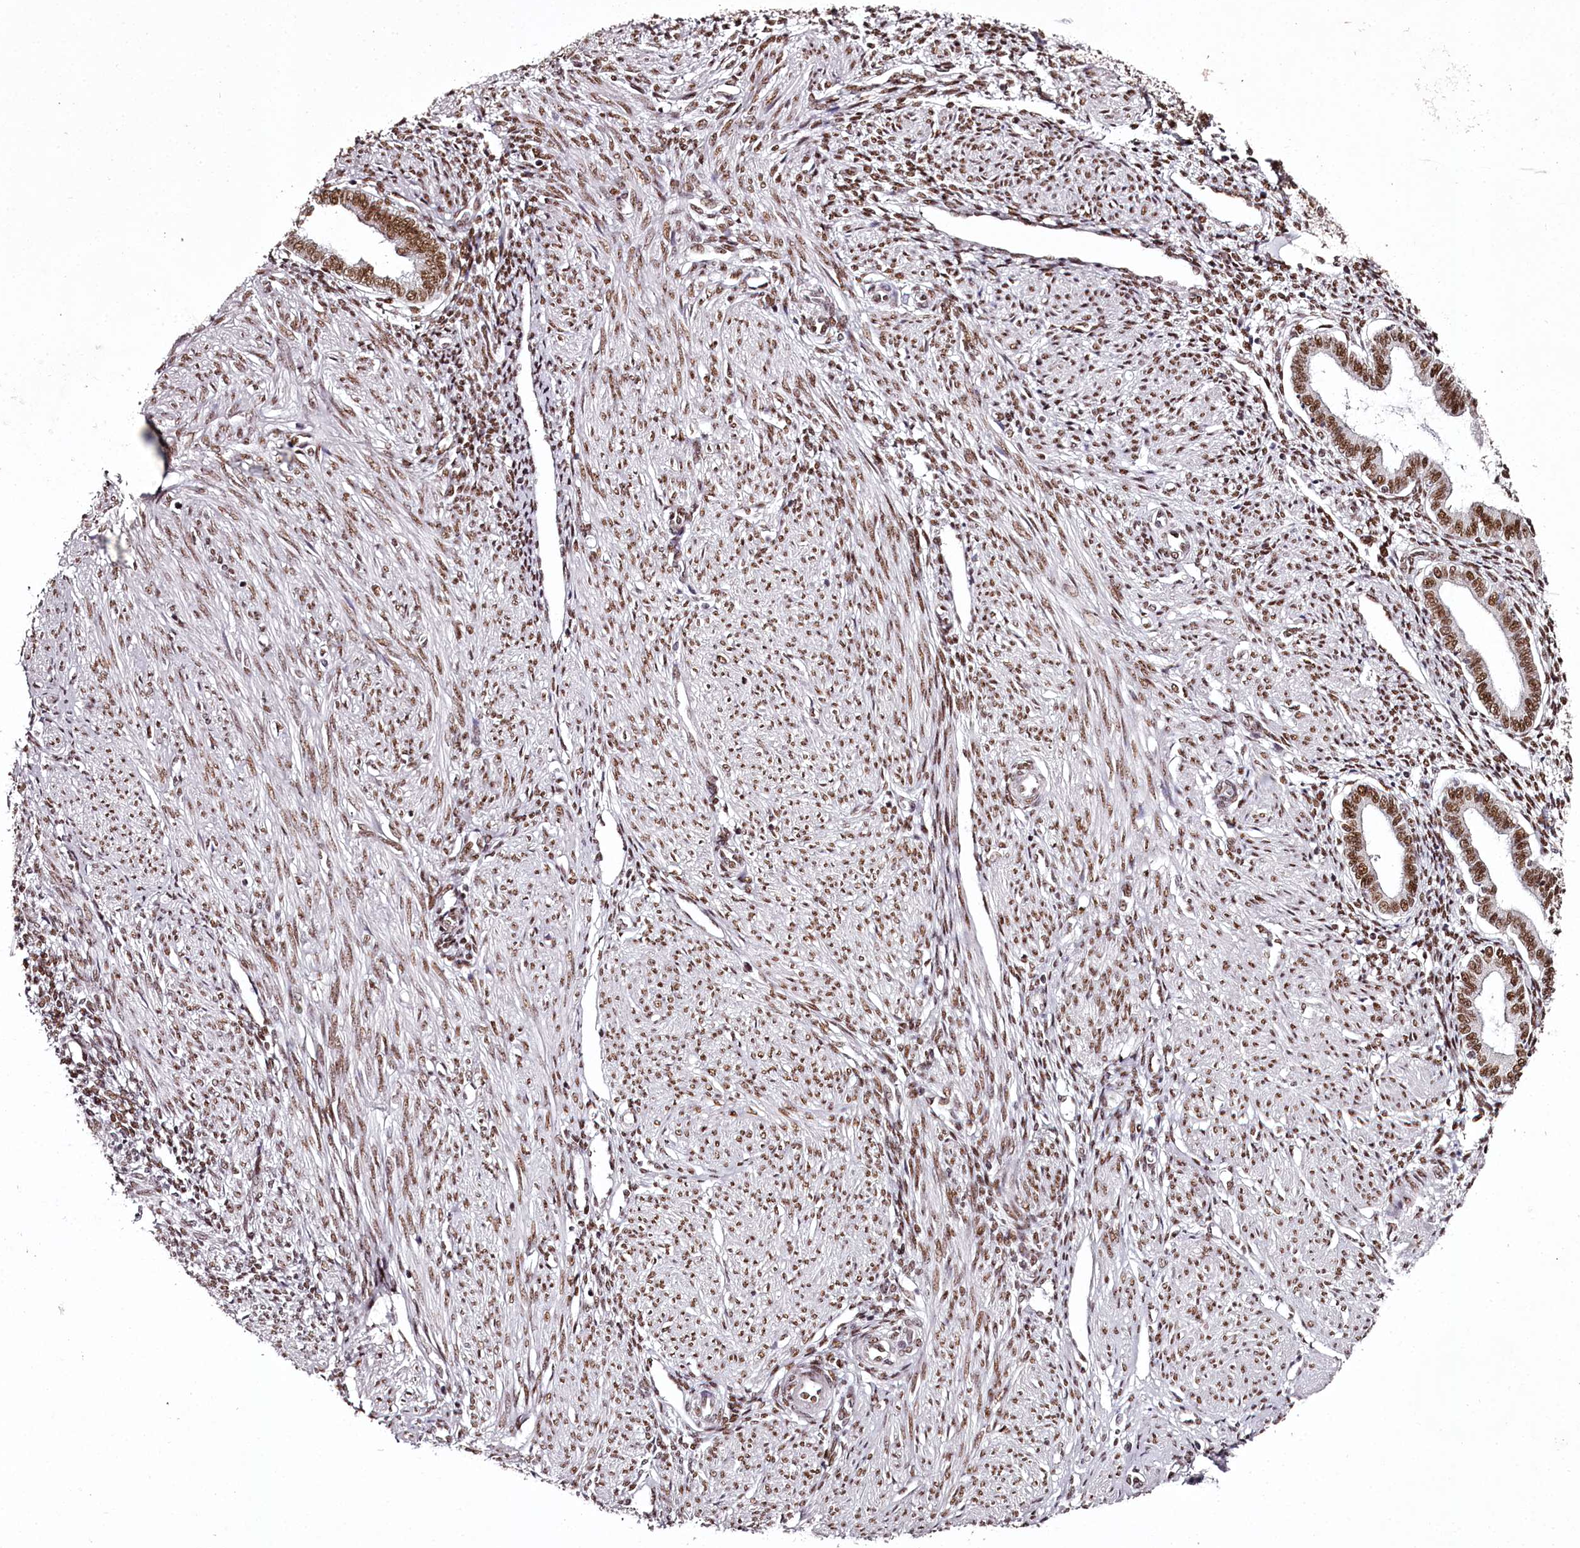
{"staining": {"intensity": "strong", "quantity": ">75%", "location": "nuclear"}, "tissue": "endometrium", "cell_type": "Cells in endometrial stroma", "image_type": "normal", "snomed": [{"axis": "morphology", "description": "Normal tissue, NOS"}, {"axis": "topography", "description": "Endometrium"}], "caption": "Strong nuclear expression for a protein is identified in about >75% of cells in endometrial stroma of unremarkable endometrium using immunohistochemistry.", "gene": "PSPC1", "patient": {"sex": "female", "age": 53}}